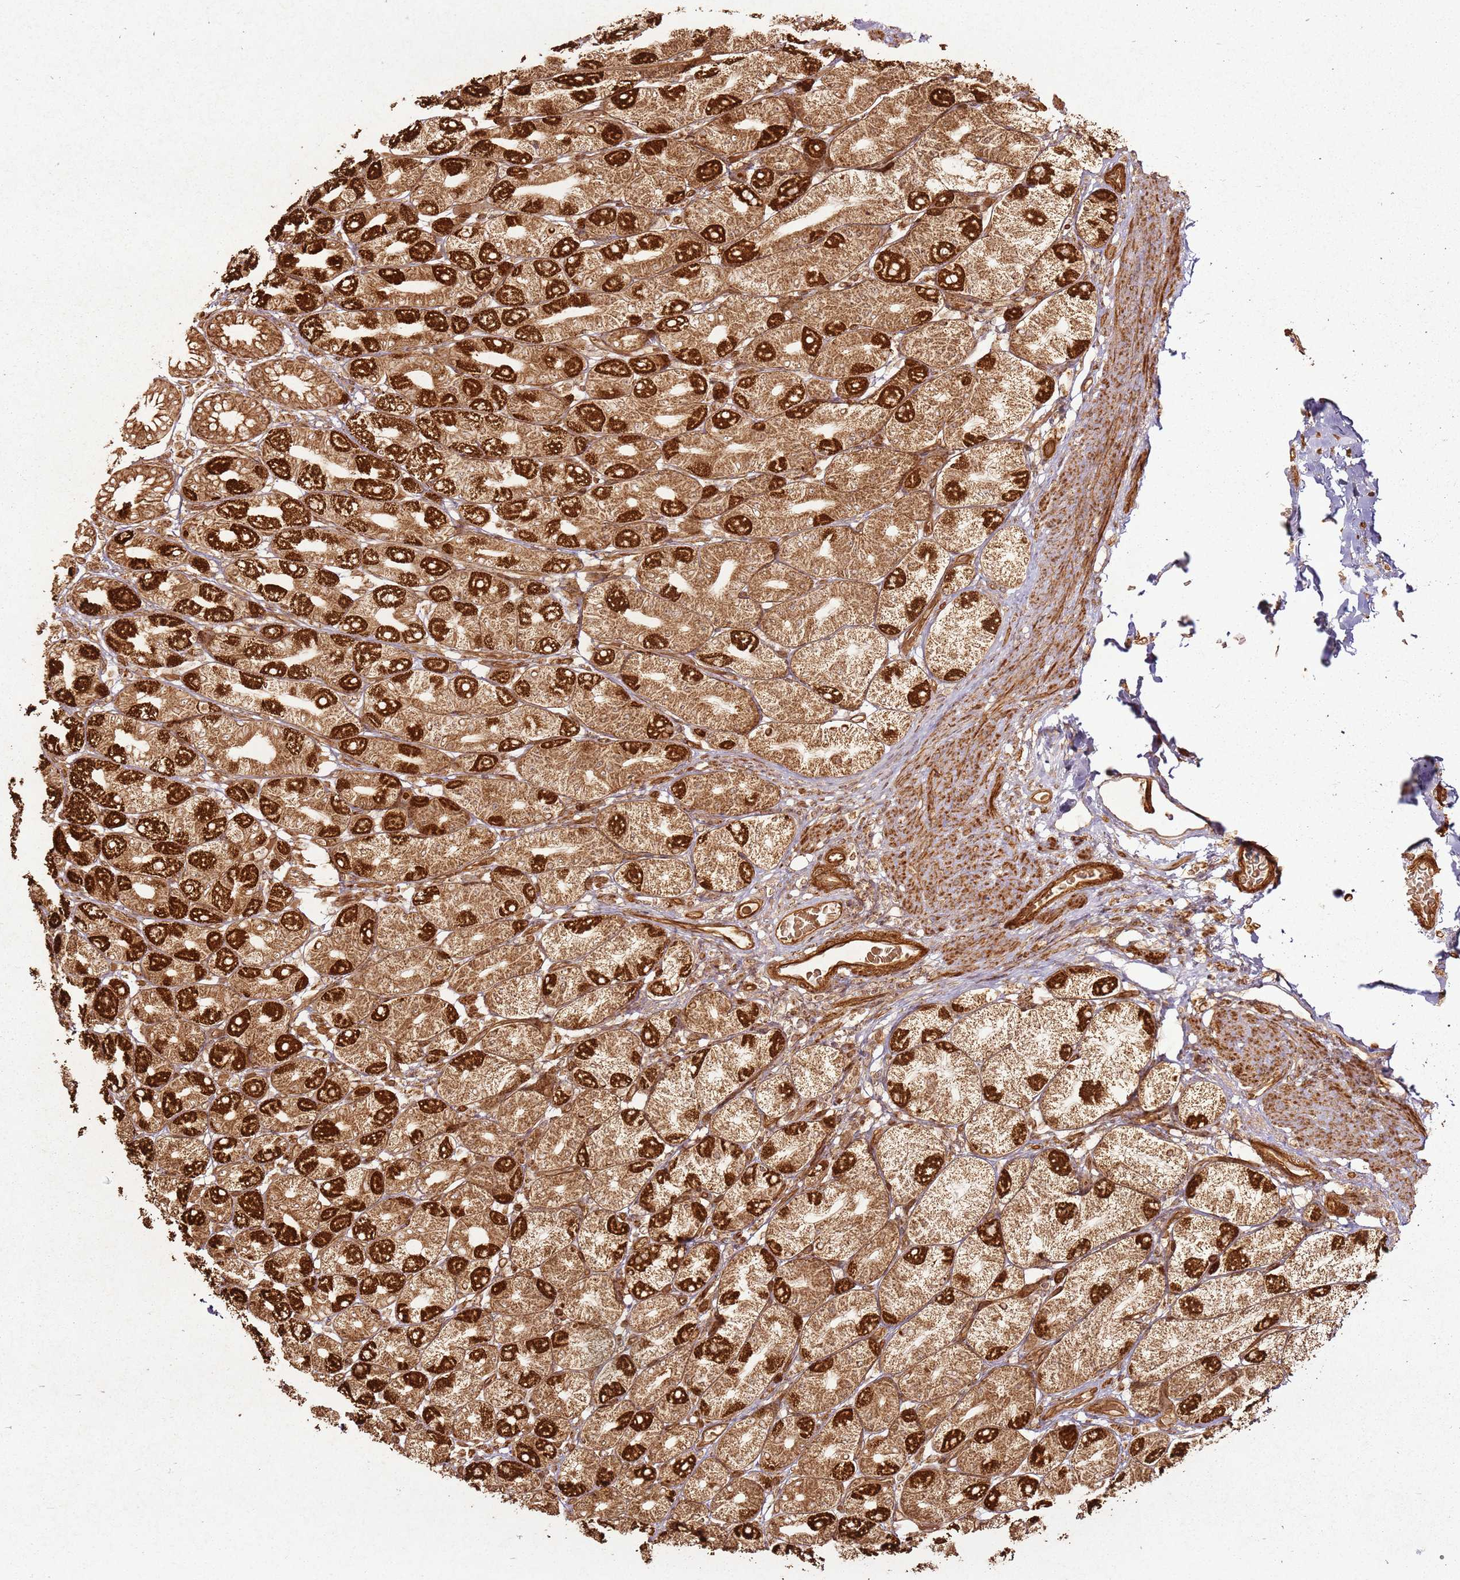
{"staining": {"intensity": "strong", "quantity": ">75%", "location": "cytoplasmic/membranous"}, "tissue": "stomach", "cell_type": "Glandular cells", "image_type": "normal", "snomed": [{"axis": "morphology", "description": "Normal tissue, NOS"}, {"axis": "topography", "description": "Stomach, upper"}], "caption": "The immunohistochemical stain labels strong cytoplasmic/membranous expression in glandular cells of normal stomach.", "gene": "MRPS6", "patient": {"sex": "male", "age": 68}}